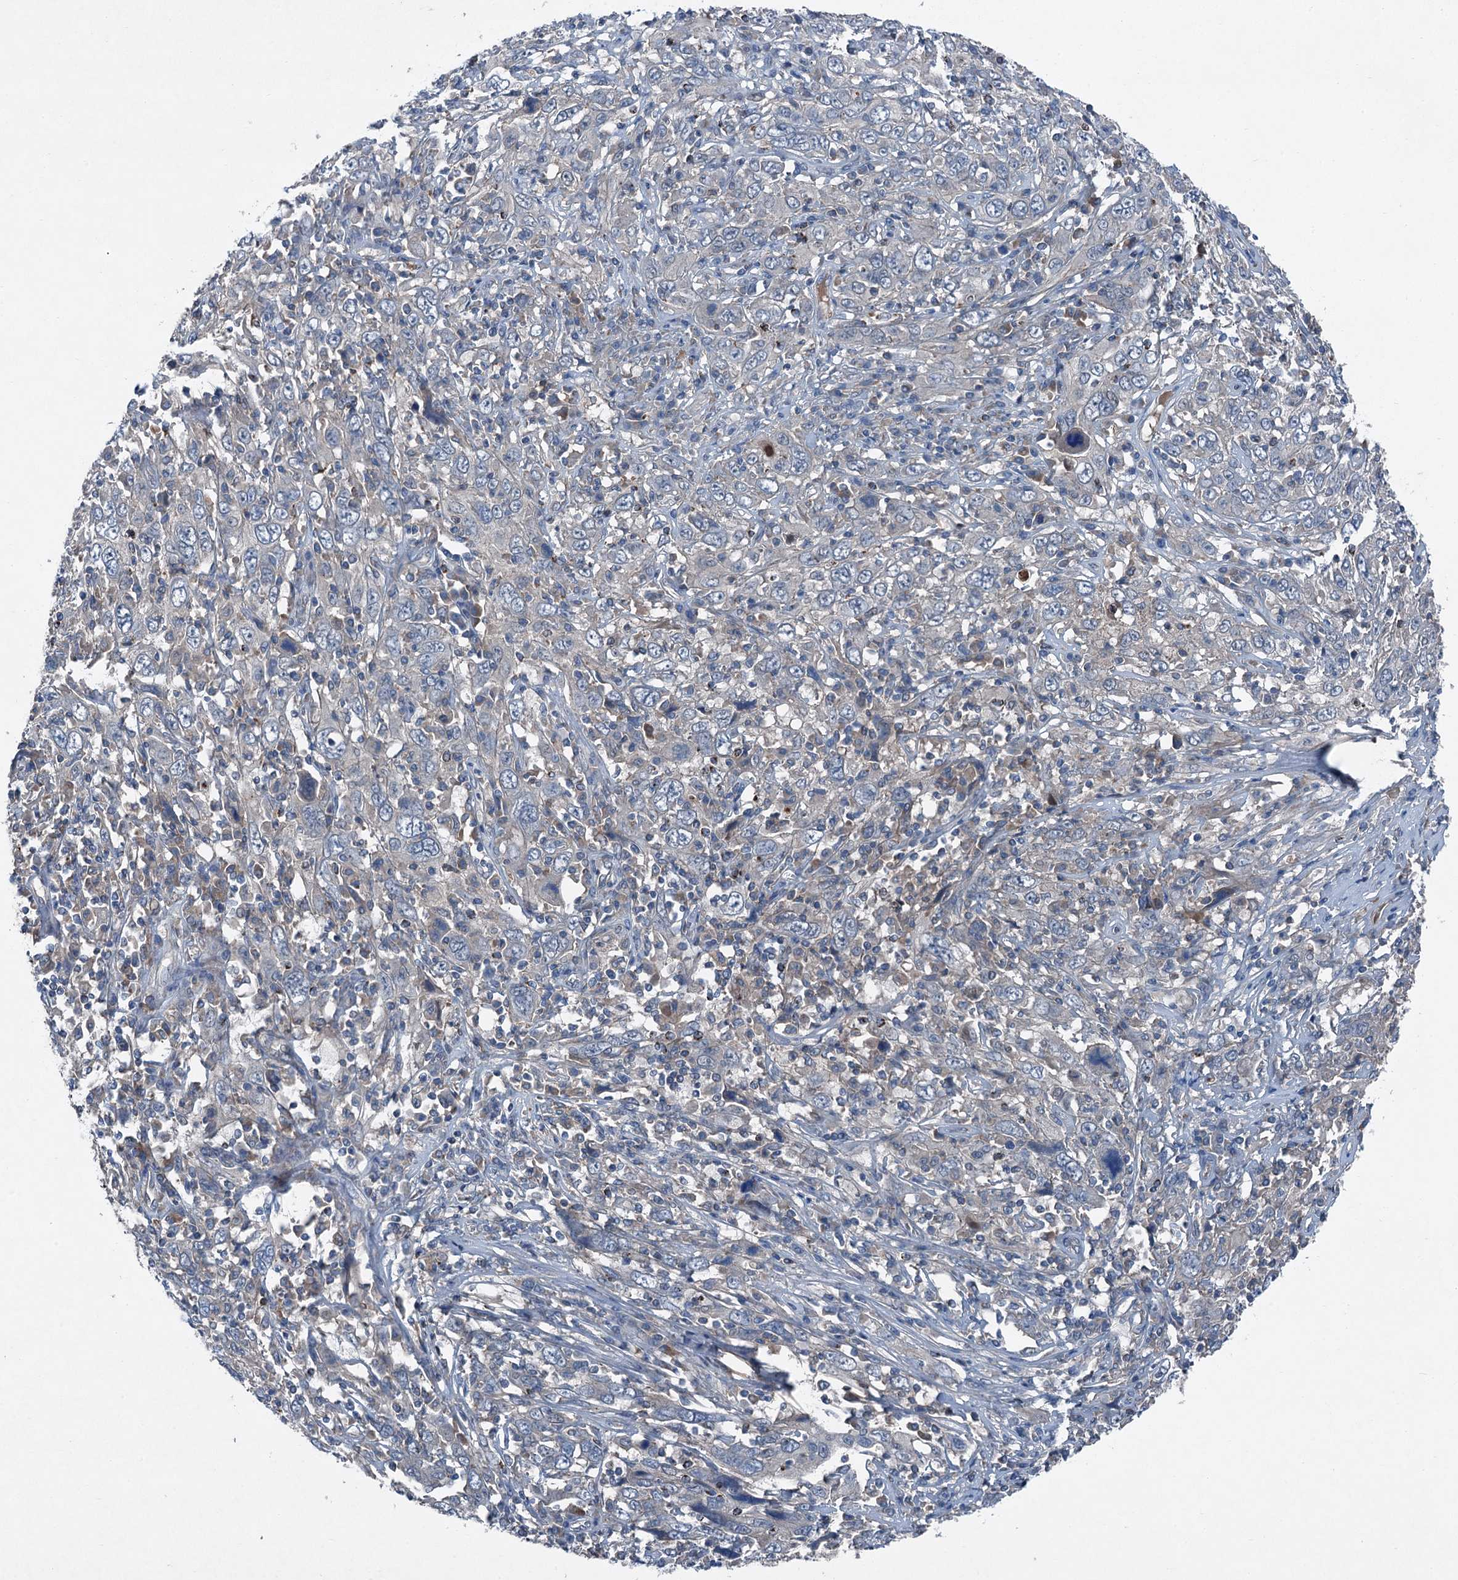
{"staining": {"intensity": "negative", "quantity": "none", "location": "none"}, "tissue": "cervical cancer", "cell_type": "Tumor cells", "image_type": "cancer", "snomed": [{"axis": "morphology", "description": "Squamous cell carcinoma, NOS"}, {"axis": "topography", "description": "Cervix"}], "caption": "The immunohistochemistry micrograph has no significant staining in tumor cells of cervical cancer tissue. (DAB immunohistochemistry (IHC) with hematoxylin counter stain).", "gene": "SLC2A10", "patient": {"sex": "female", "age": 46}}